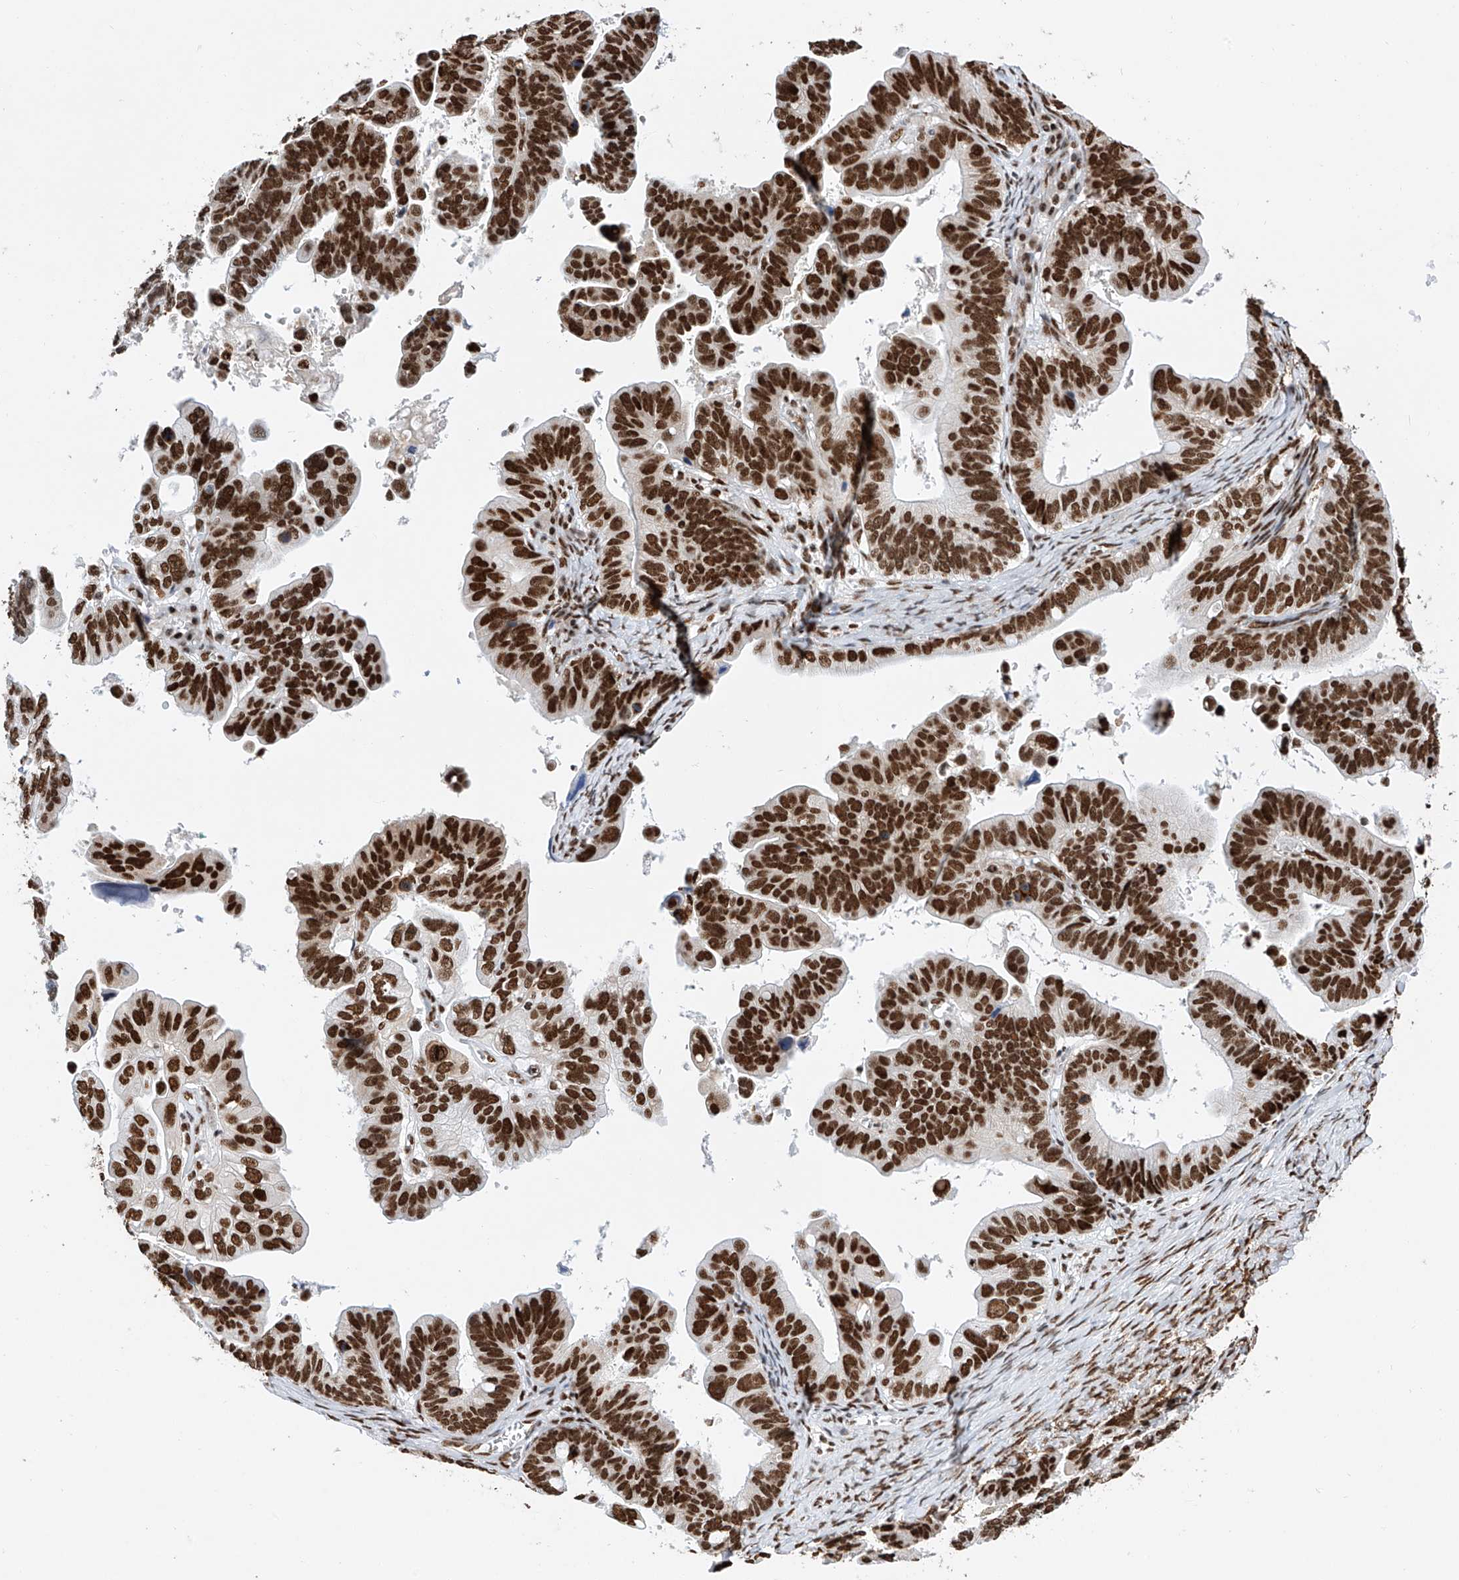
{"staining": {"intensity": "strong", "quantity": ">75%", "location": "nuclear"}, "tissue": "ovarian cancer", "cell_type": "Tumor cells", "image_type": "cancer", "snomed": [{"axis": "morphology", "description": "Cystadenocarcinoma, serous, NOS"}, {"axis": "topography", "description": "Ovary"}], "caption": "The micrograph reveals staining of serous cystadenocarcinoma (ovarian), revealing strong nuclear protein positivity (brown color) within tumor cells. The staining was performed using DAB, with brown indicating positive protein expression. Nuclei are stained blue with hematoxylin.", "gene": "SRSF6", "patient": {"sex": "female", "age": 56}}